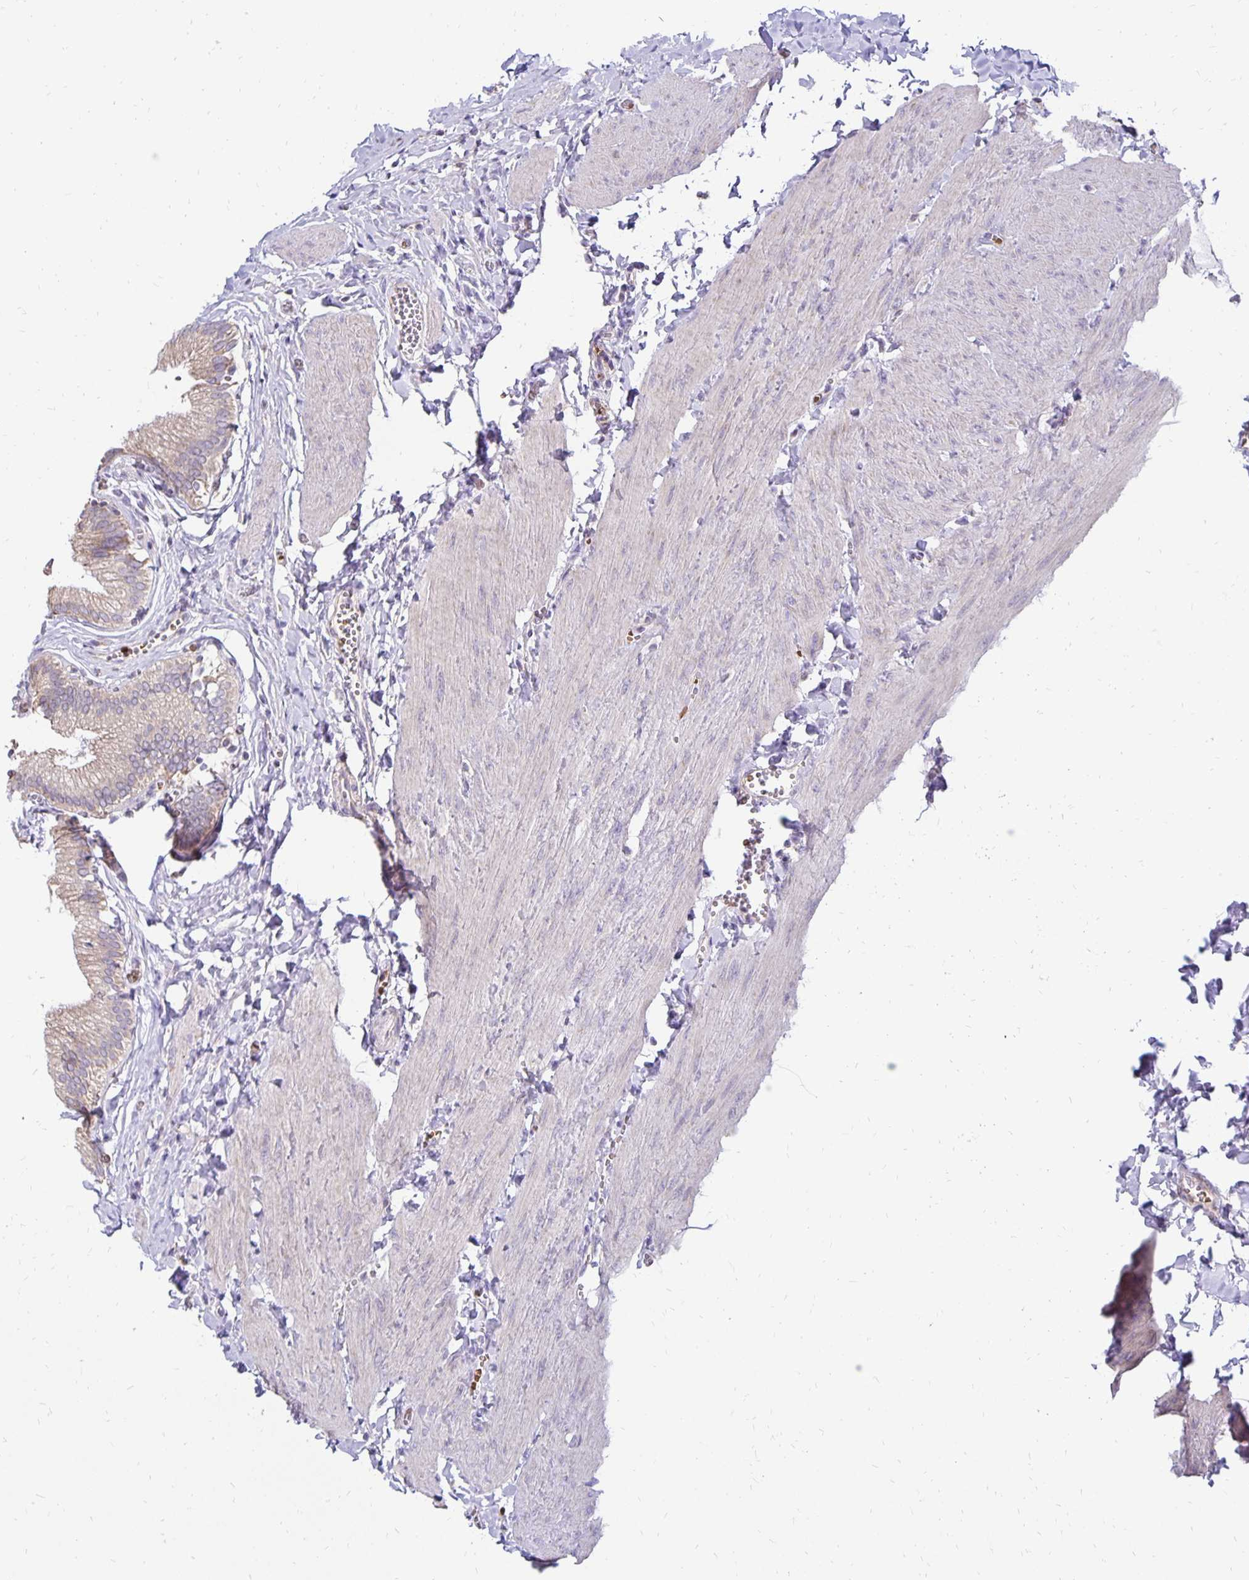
{"staining": {"intensity": "weak", "quantity": ">75%", "location": "cytoplasmic/membranous"}, "tissue": "gallbladder", "cell_type": "Glandular cells", "image_type": "normal", "snomed": [{"axis": "morphology", "description": "Normal tissue, NOS"}, {"axis": "topography", "description": "Gallbladder"}, {"axis": "topography", "description": "Peripheral nerve tissue"}], "caption": "Immunohistochemistry of unremarkable gallbladder exhibits low levels of weak cytoplasmic/membranous staining in about >75% of glandular cells.", "gene": "FN3K", "patient": {"sex": "male", "age": 17}}